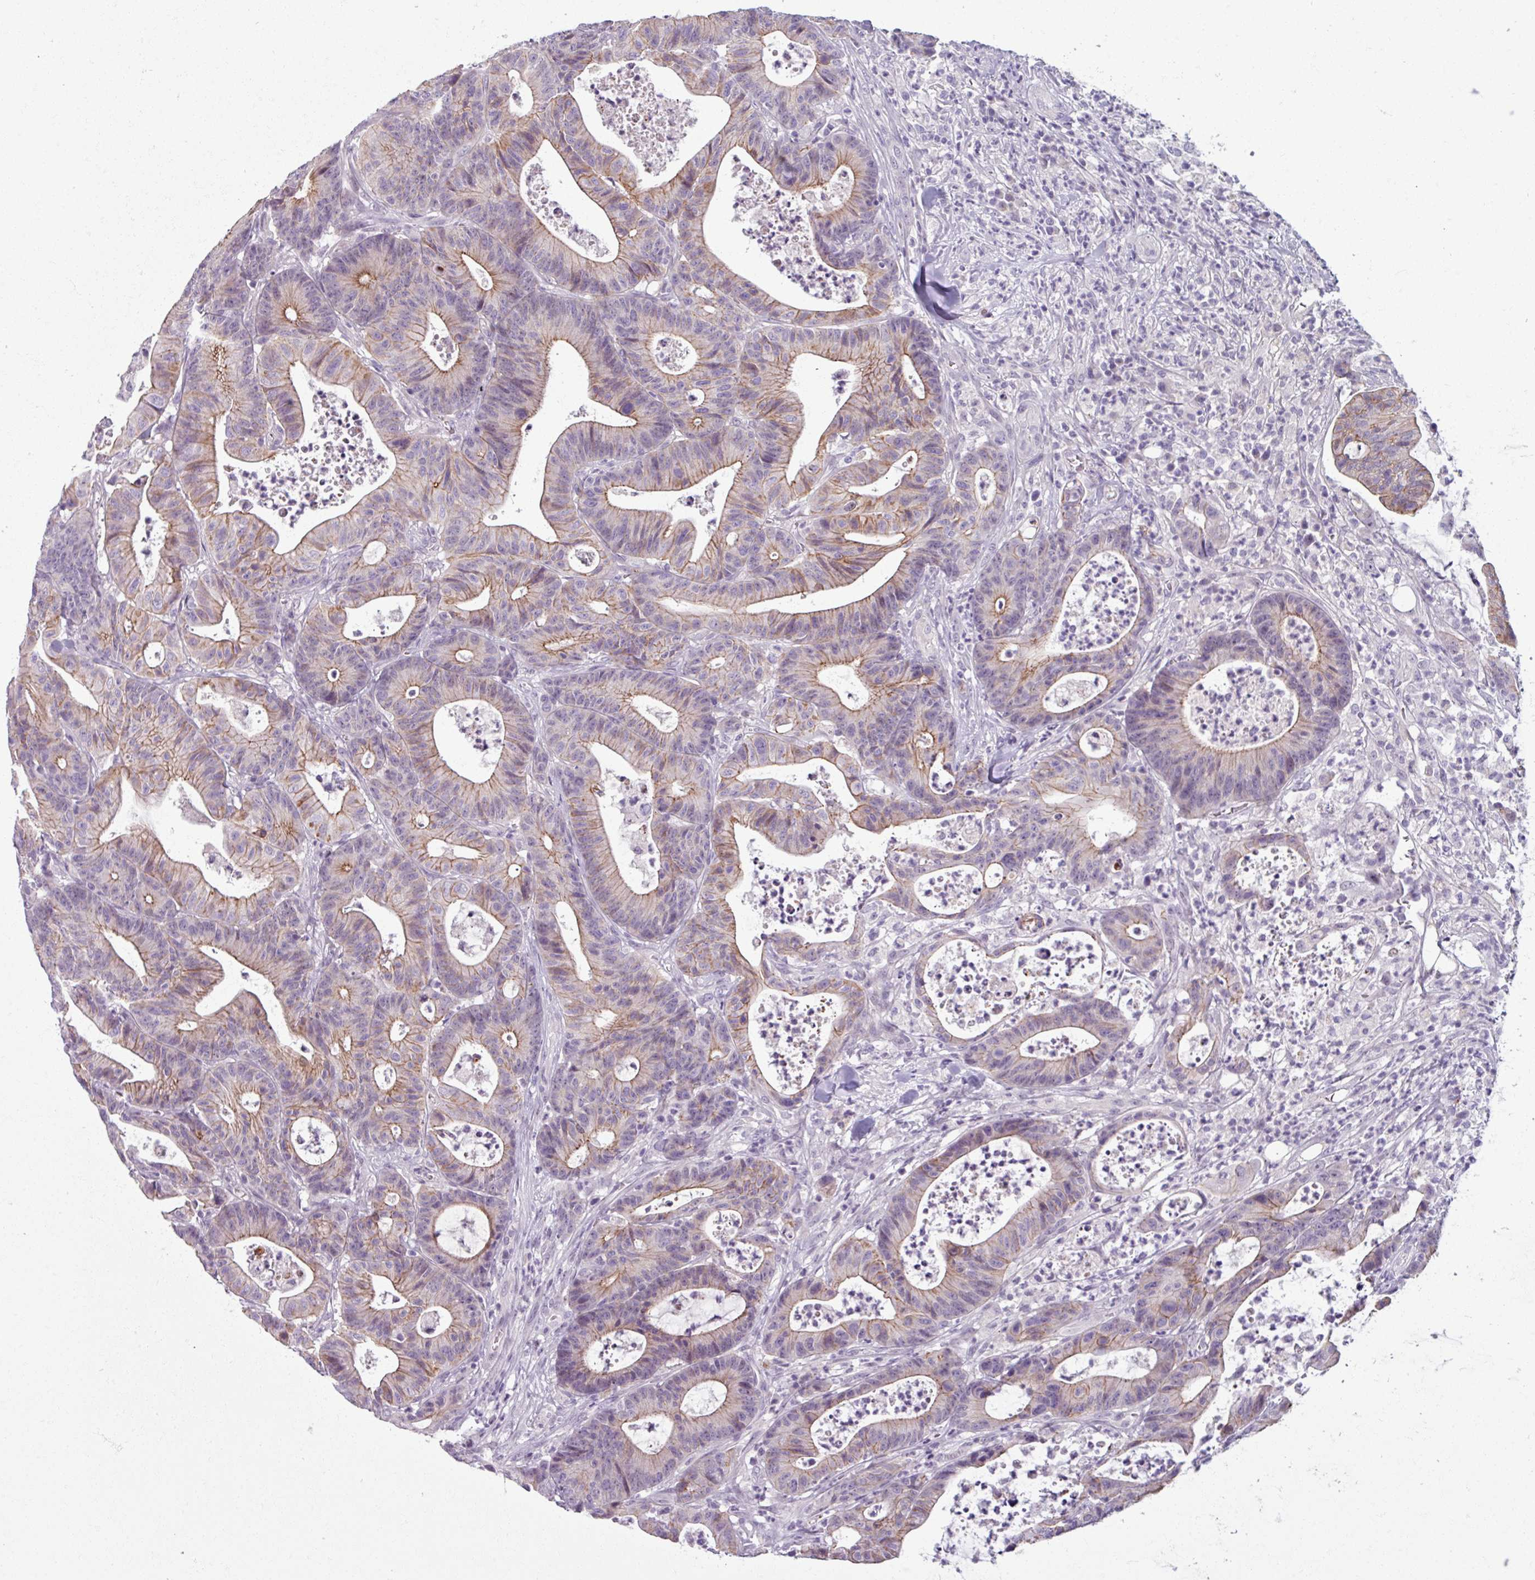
{"staining": {"intensity": "moderate", "quantity": "25%-75%", "location": "cytoplasmic/membranous"}, "tissue": "colorectal cancer", "cell_type": "Tumor cells", "image_type": "cancer", "snomed": [{"axis": "morphology", "description": "Adenocarcinoma, NOS"}, {"axis": "topography", "description": "Colon"}], "caption": "This micrograph exhibits IHC staining of colorectal adenocarcinoma, with medium moderate cytoplasmic/membranous expression in approximately 25%-75% of tumor cells.", "gene": "PNMA6A", "patient": {"sex": "female", "age": 84}}